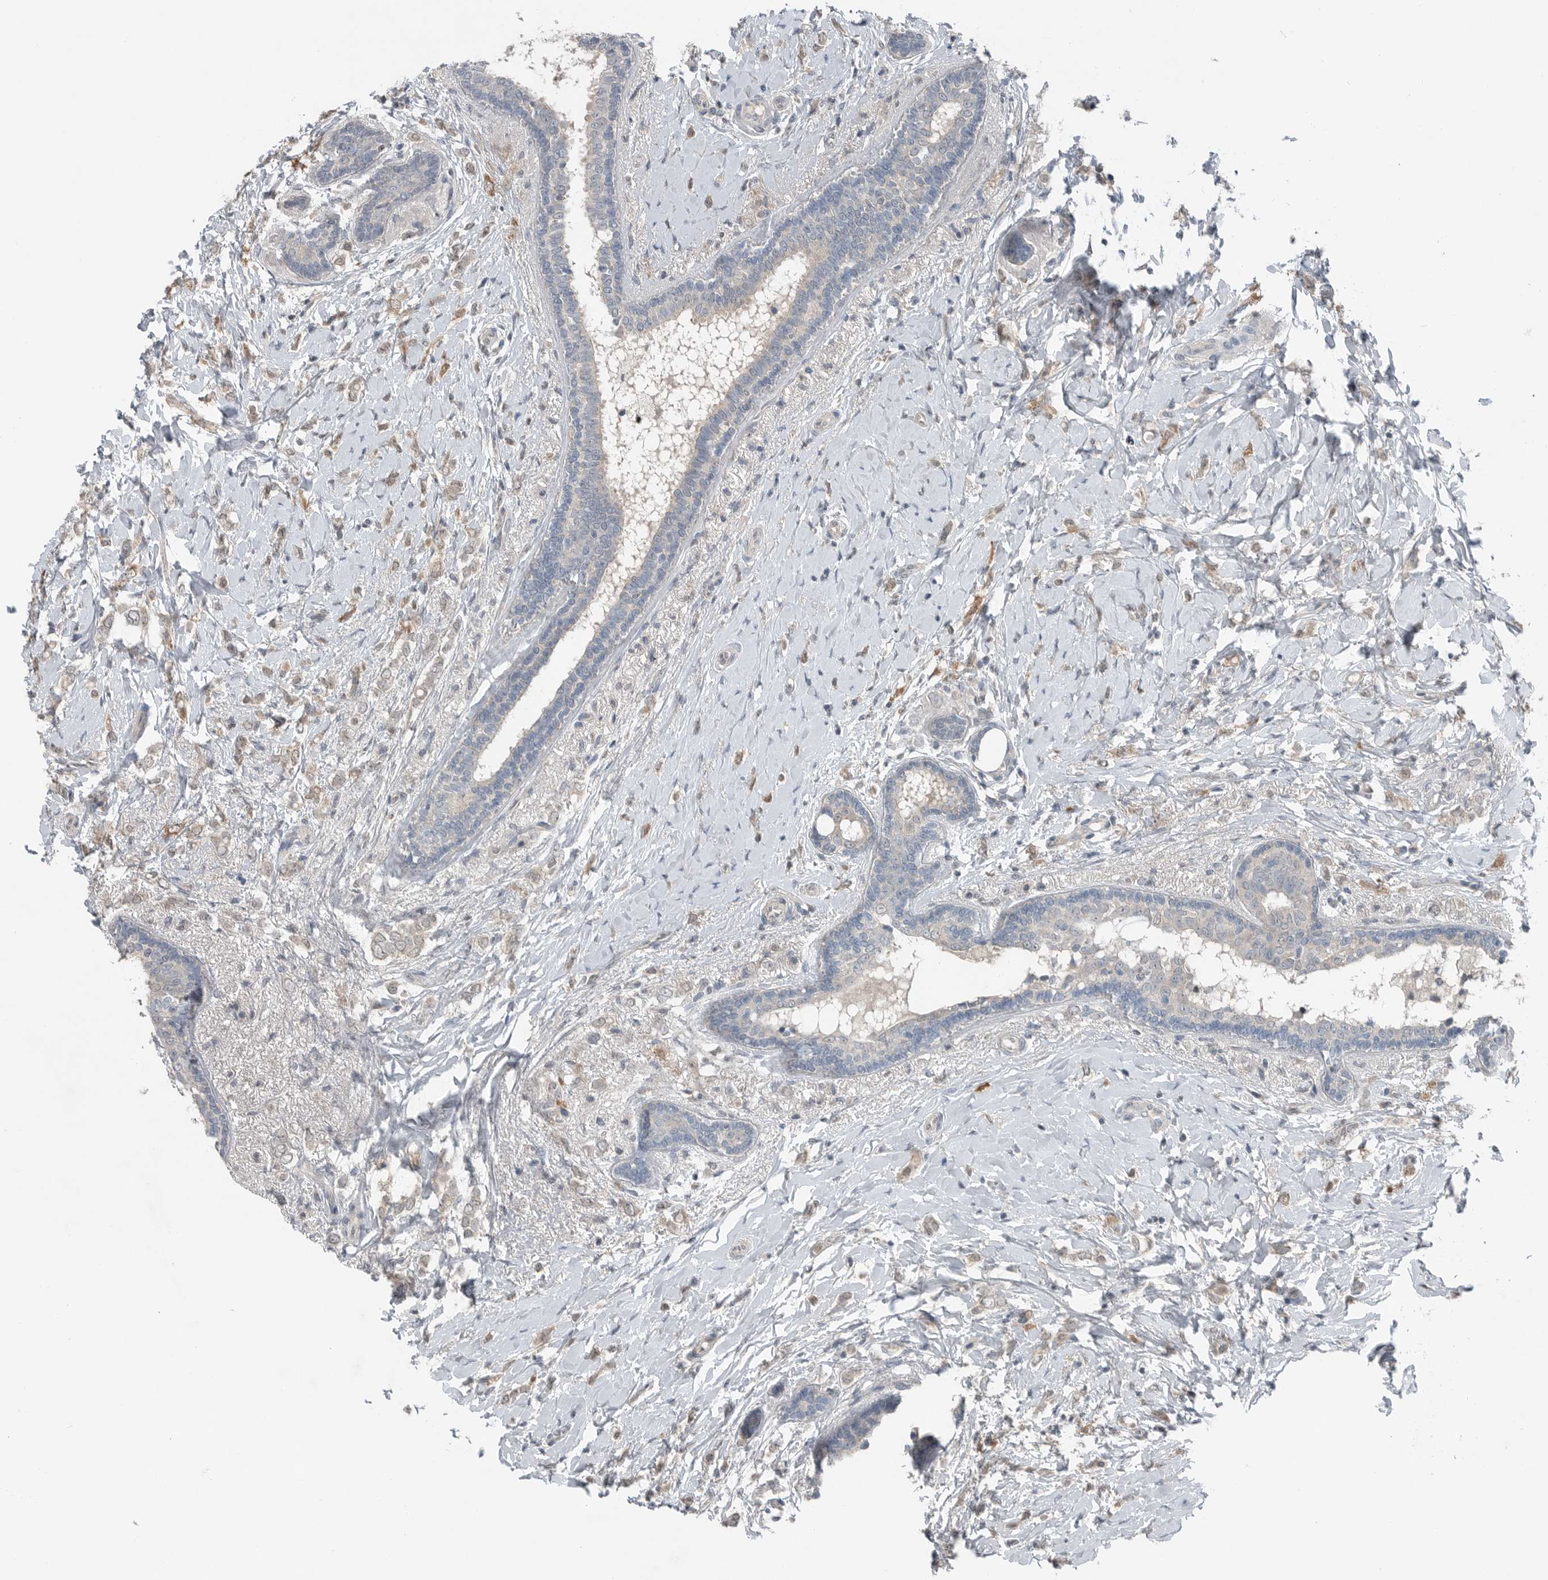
{"staining": {"intensity": "weak", "quantity": ">75%", "location": "cytoplasmic/membranous"}, "tissue": "breast cancer", "cell_type": "Tumor cells", "image_type": "cancer", "snomed": [{"axis": "morphology", "description": "Normal tissue, NOS"}, {"axis": "morphology", "description": "Lobular carcinoma"}, {"axis": "topography", "description": "Breast"}], "caption": "Tumor cells exhibit low levels of weak cytoplasmic/membranous expression in approximately >75% of cells in human breast lobular carcinoma. Ihc stains the protein of interest in brown and the nuclei are stained blue.", "gene": "MFAP3L", "patient": {"sex": "female", "age": 47}}